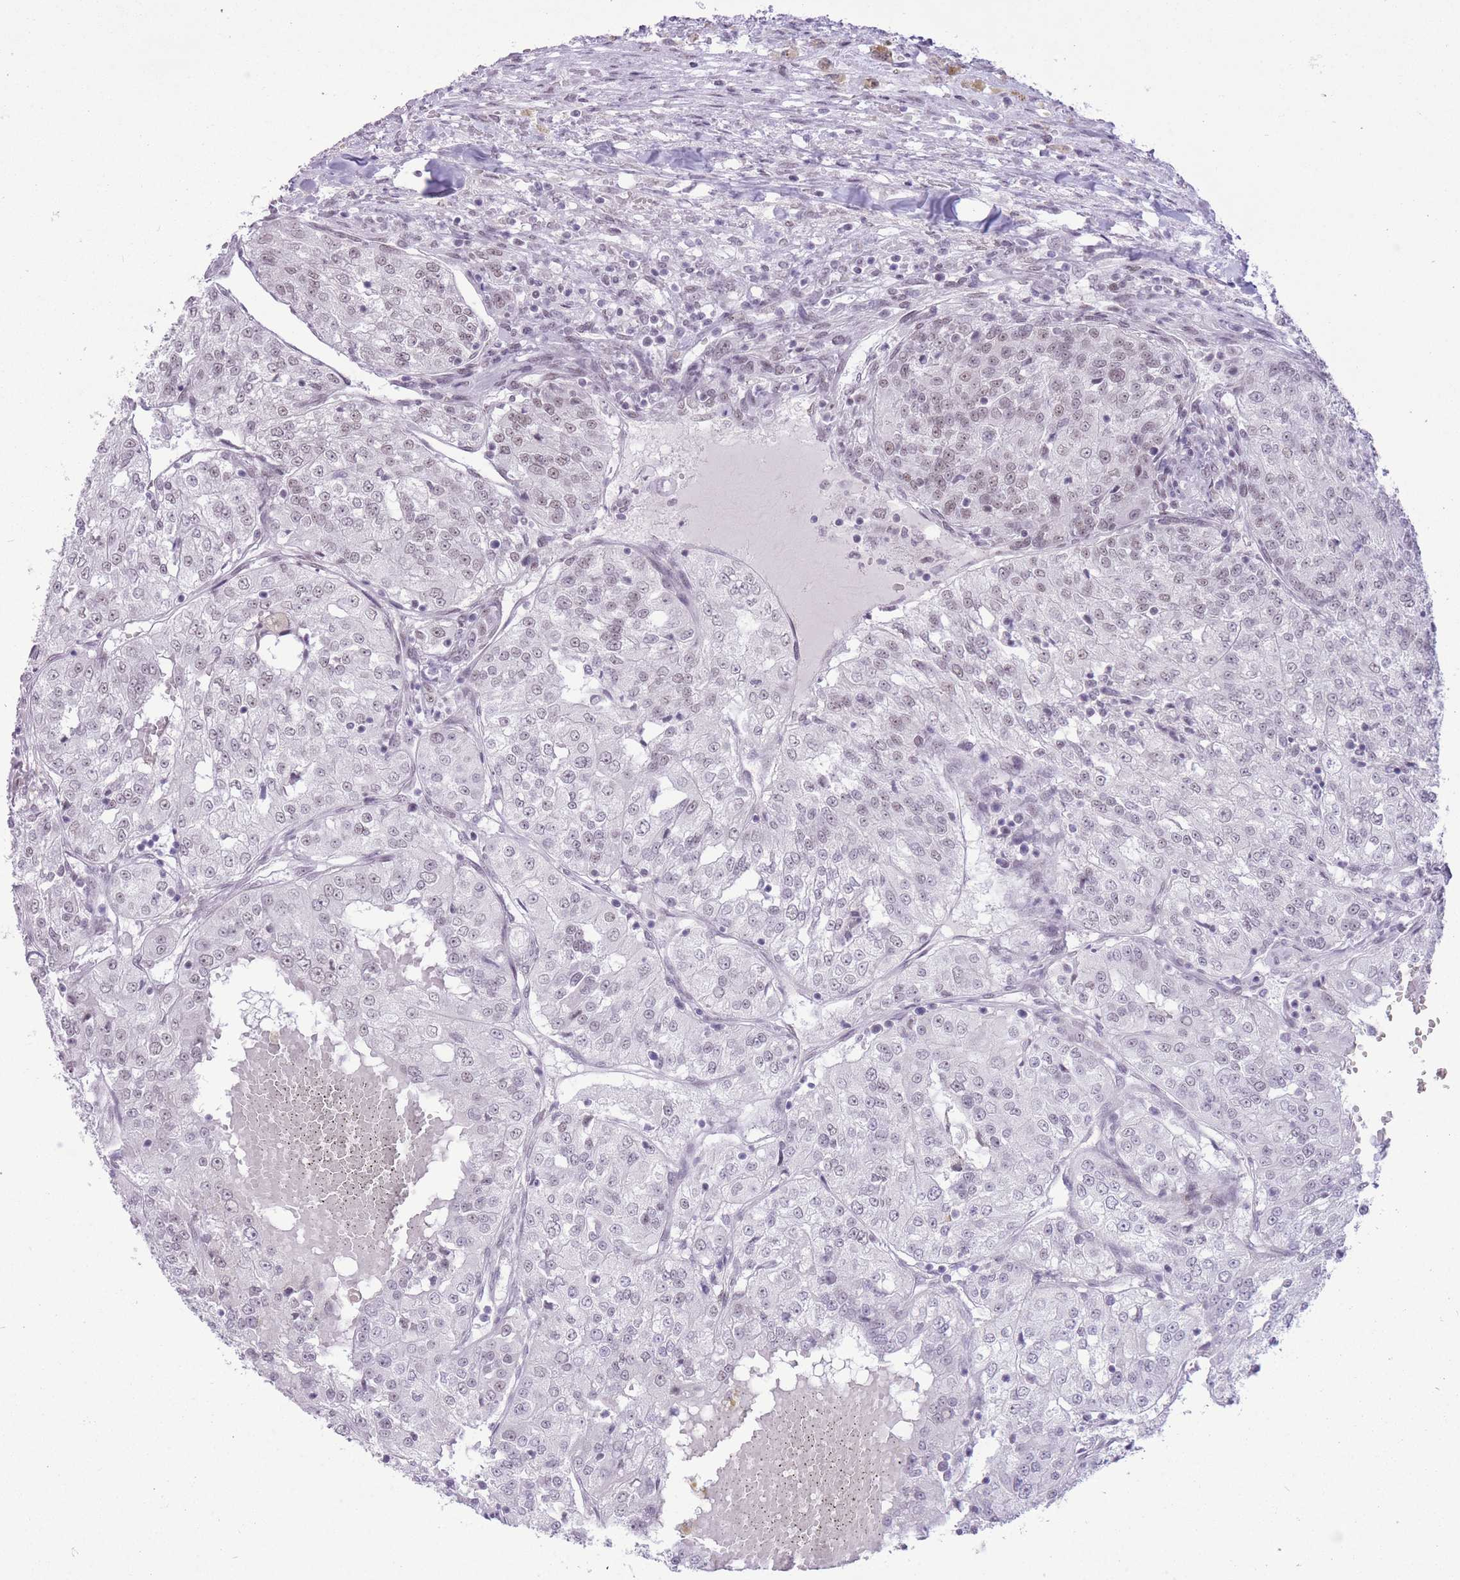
{"staining": {"intensity": "weak", "quantity": "25%-75%", "location": "nuclear"}, "tissue": "renal cancer", "cell_type": "Tumor cells", "image_type": "cancer", "snomed": [{"axis": "morphology", "description": "Adenocarcinoma, NOS"}, {"axis": "topography", "description": "Kidney"}], "caption": "Tumor cells display low levels of weak nuclear positivity in about 25%-75% of cells in renal adenocarcinoma. (DAB IHC, brown staining for protein, blue staining for nuclei).", "gene": "ZBED5", "patient": {"sex": "female", "age": 63}}